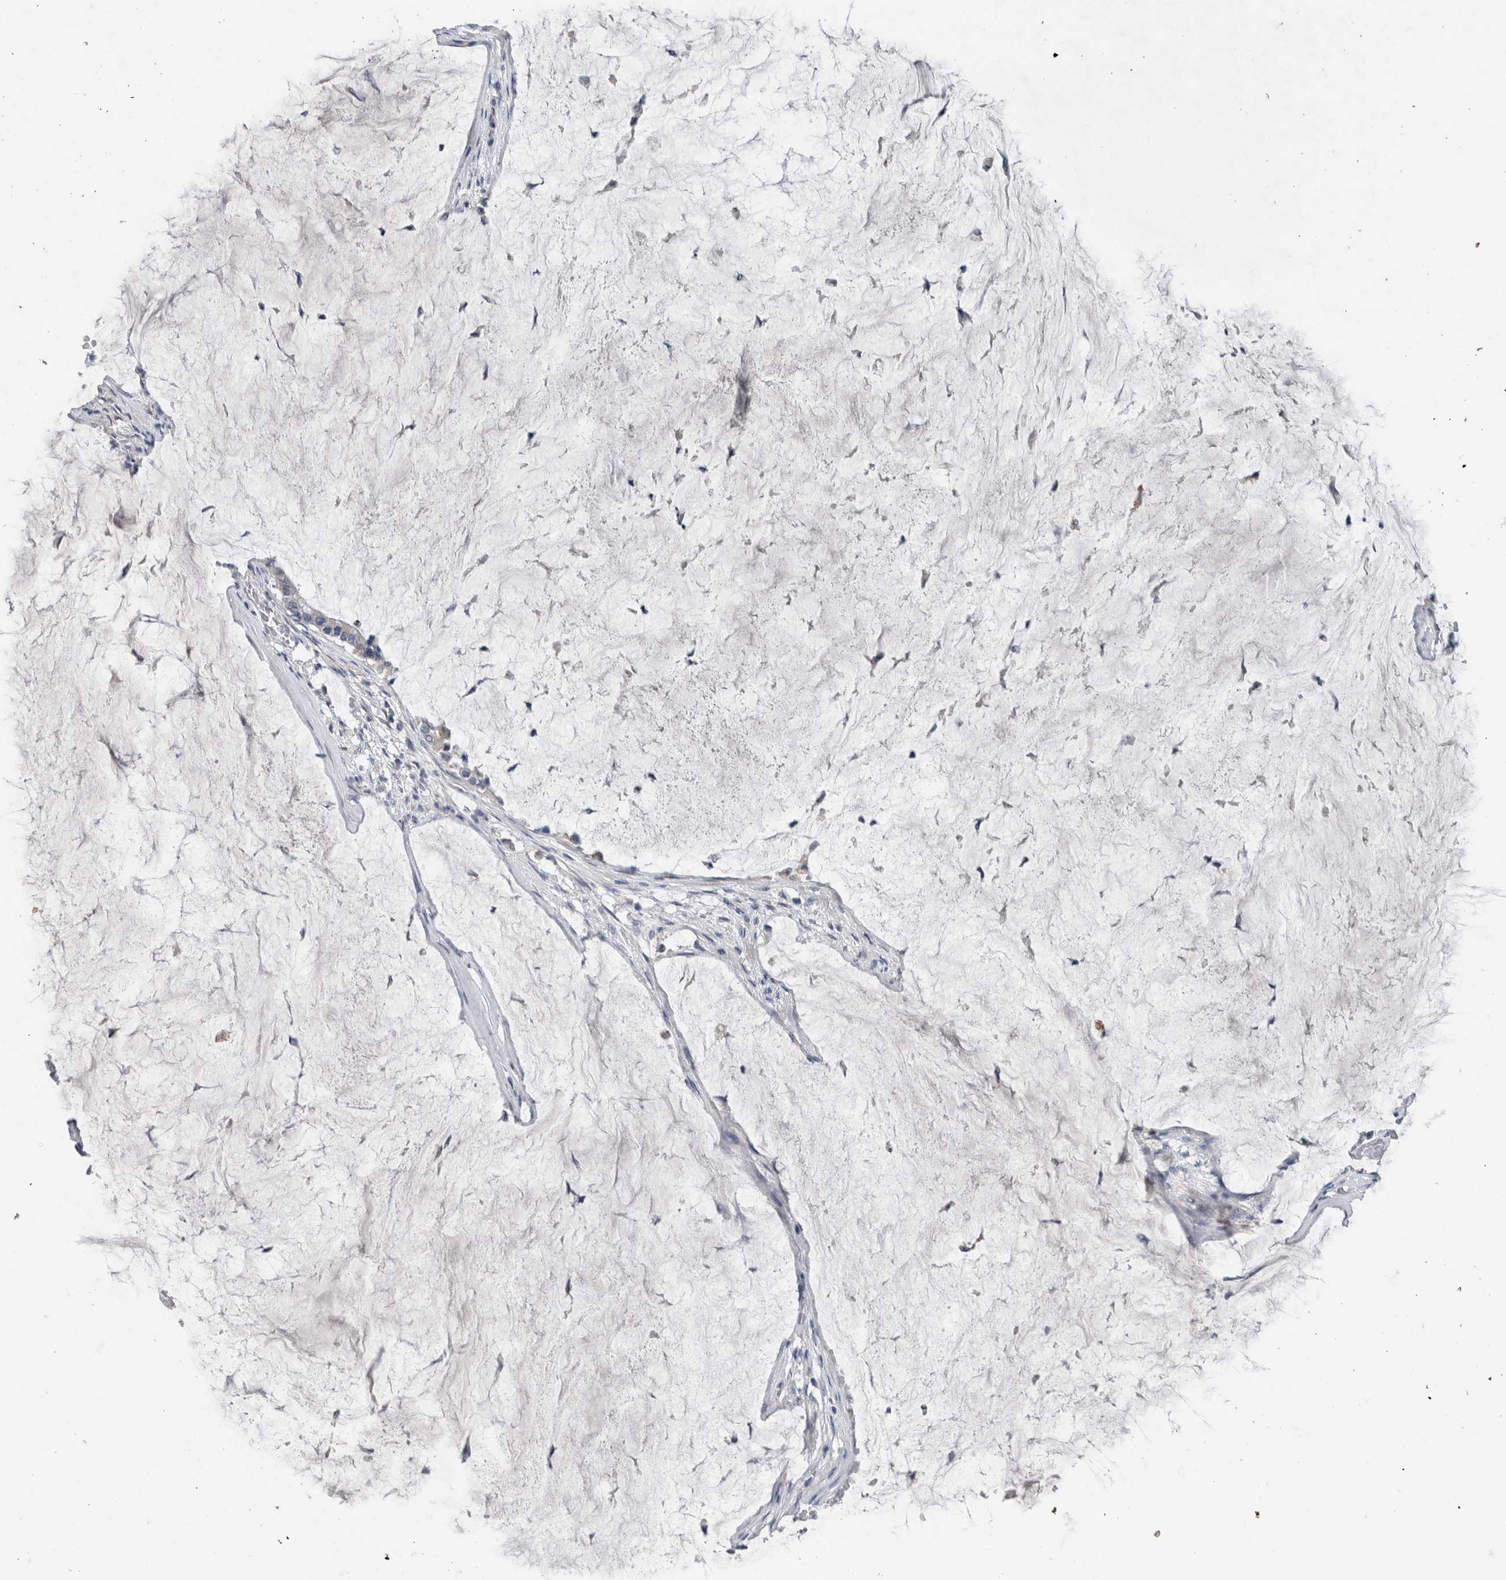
{"staining": {"intensity": "negative", "quantity": "none", "location": "none"}, "tissue": "pancreatic cancer", "cell_type": "Tumor cells", "image_type": "cancer", "snomed": [{"axis": "morphology", "description": "Adenocarcinoma, NOS"}, {"axis": "topography", "description": "Pancreas"}], "caption": "High magnification brightfield microscopy of pancreatic cancer (adenocarcinoma) stained with DAB (3,3'-diaminobenzidine) (brown) and counterstained with hematoxylin (blue): tumor cells show no significant staining. (Stains: DAB (3,3'-diaminobenzidine) immunohistochemistry (IHC) with hematoxylin counter stain, Microscopy: brightfield microscopy at high magnification).", "gene": "CRNN", "patient": {"sex": "male", "age": 41}}